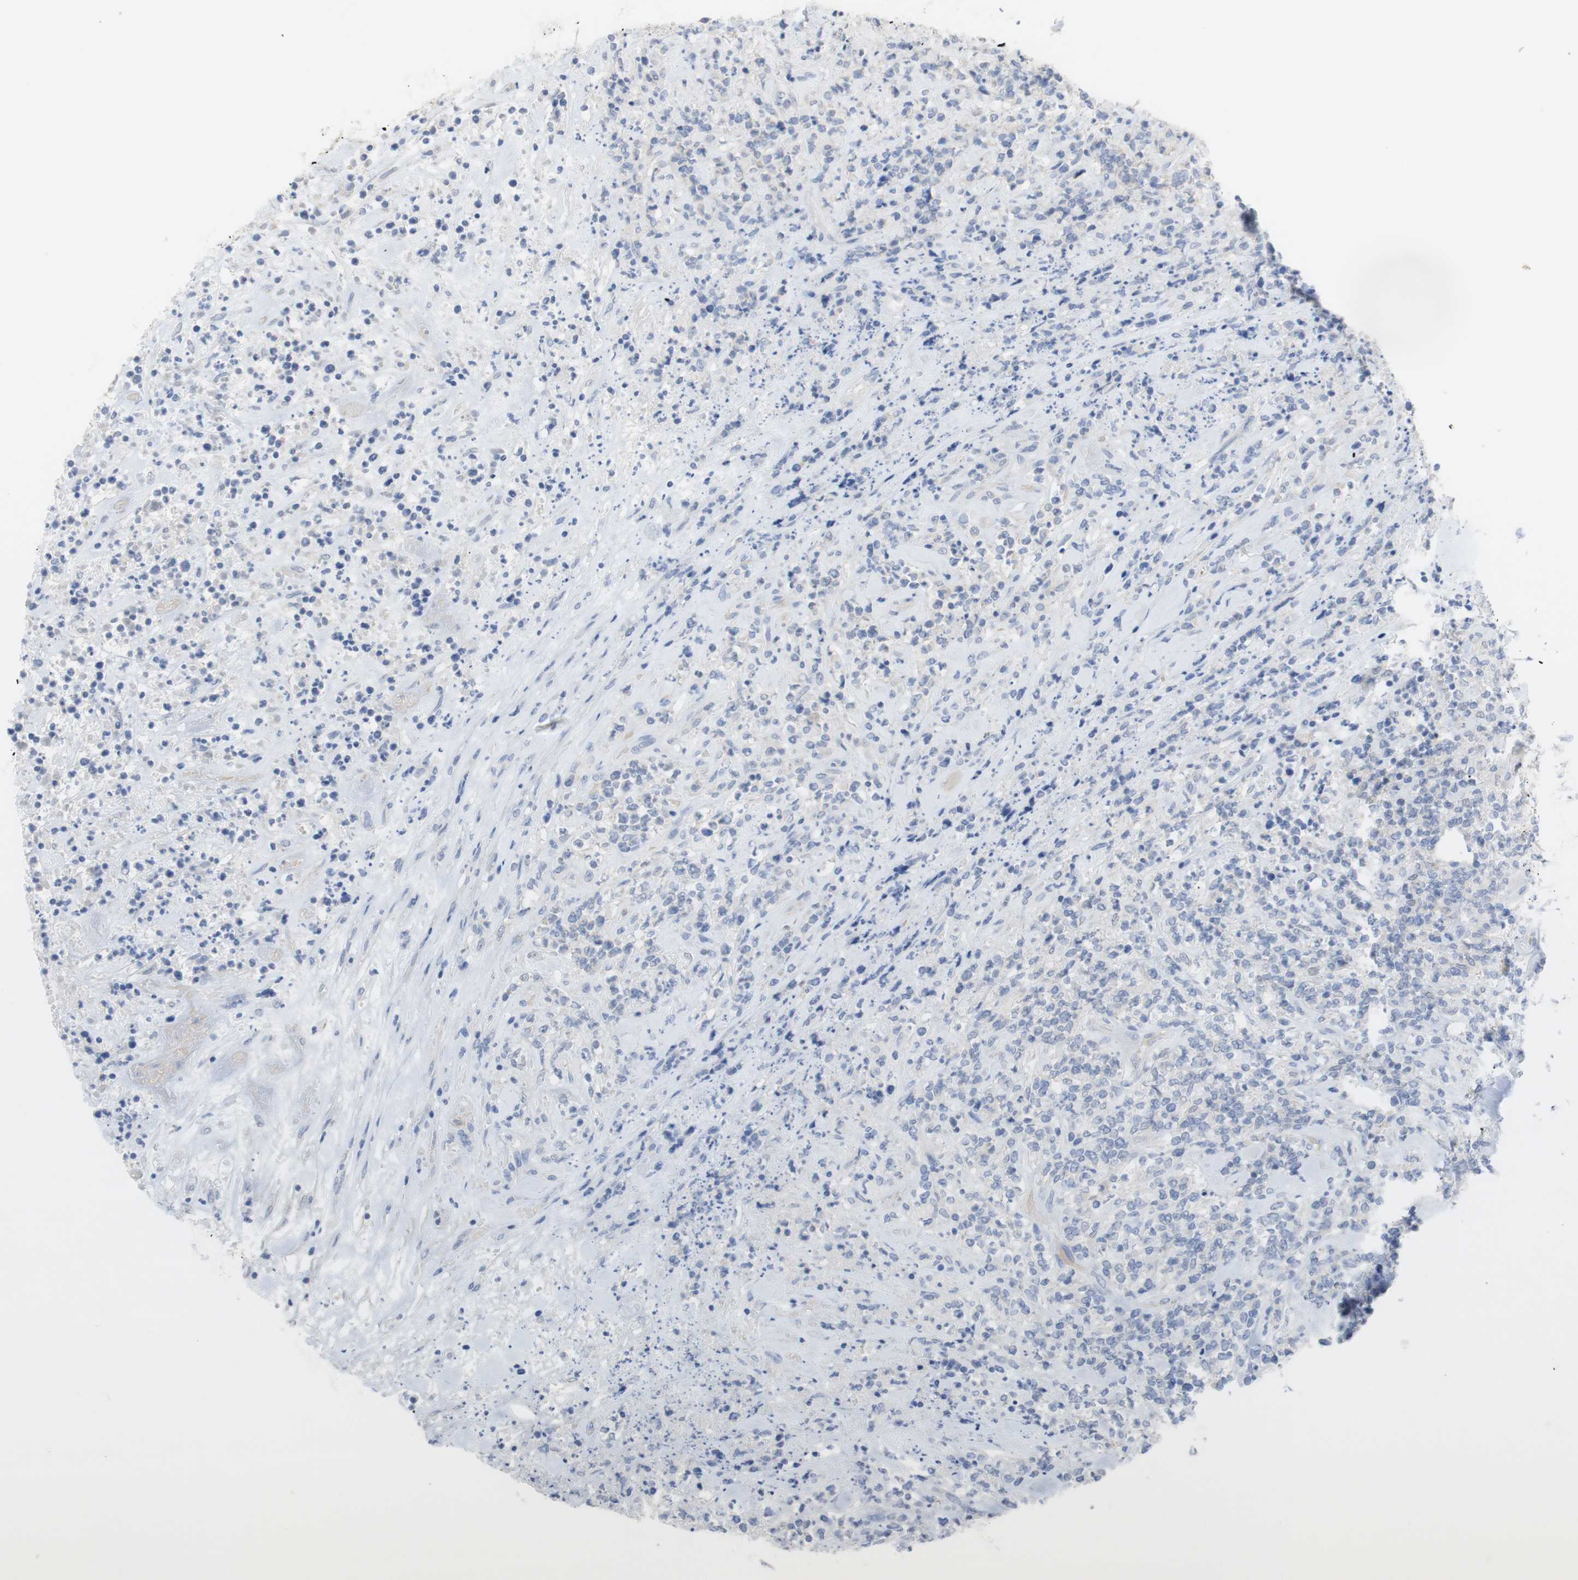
{"staining": {"intensity": "negative", "quantity": "none", "location": "none"}, "tissue": "lymphoma", "cell_type": "Tumor cells", "image_type": "cancer", "snomed": [{"axis": "morphology", "description": "Malignant lymphoma, non-Hodgkin's type, High grade"}, {"axis": "topography", "description": "Soft tissue"}], "caption": "Tumor cells are negative for protein expression in human lymphoma.", "gene": "SELENBP1", "patient": {"sex": "male", "age": 18}}